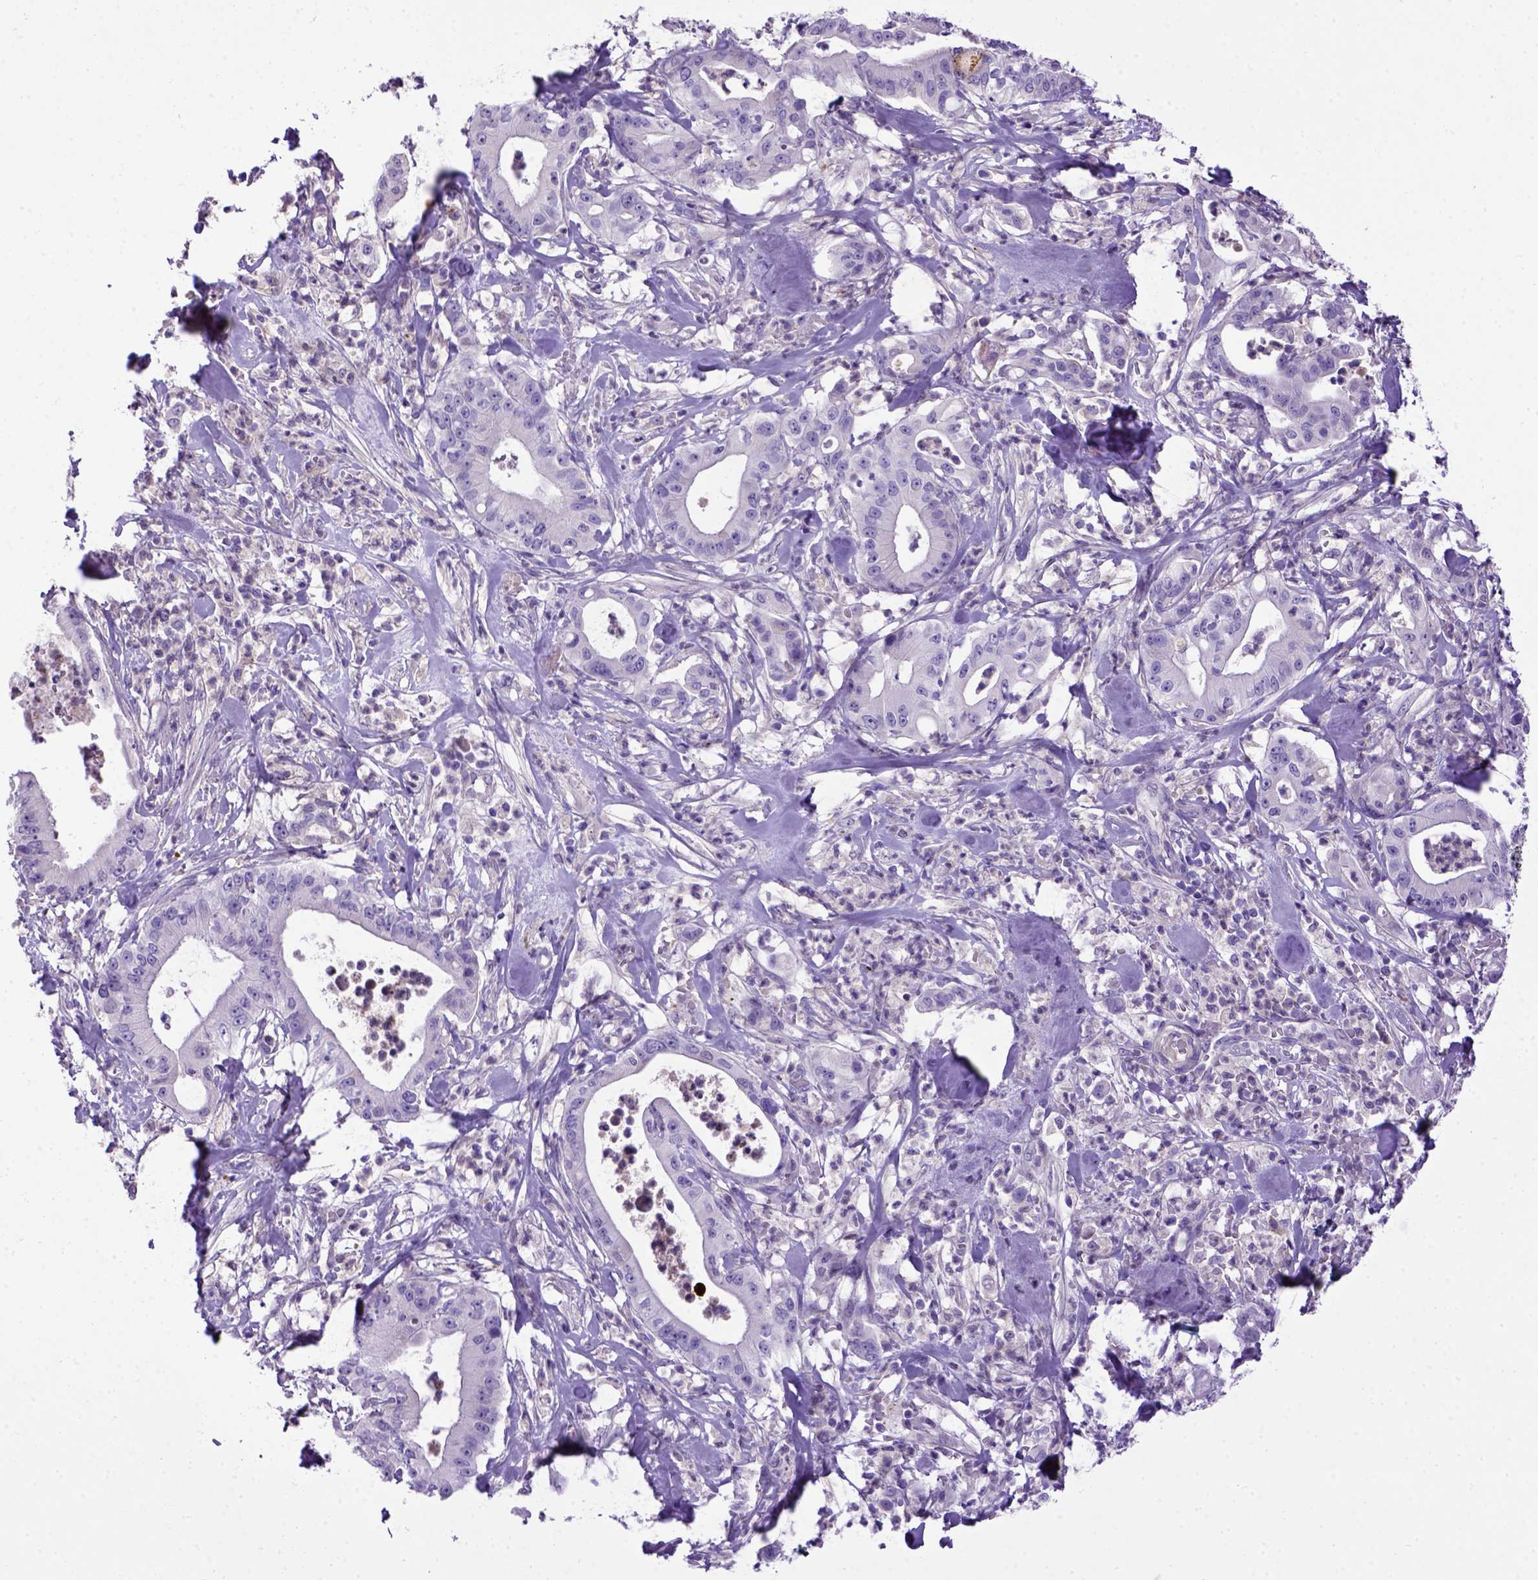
{"staining": {"intensity": "negative", "quantity": "none", "location": "none"}, "tissue": "pancreatic cancer", "cell_type": "Tumor cells", "image_type": "cancer", "snomed": [{"axis": "morphology", "description": "Adenocarcinoma, NOS"}, {"axis": "topography", "description": "Pancreas"}], "caption": "Tumor cells are negative for protein expression in human pancreatic cancer. (DAB immunohistochemistry with hematoxylin counter stain).", "gene": "ADAM12", "patient": {"sex": "male", "age": 71}}